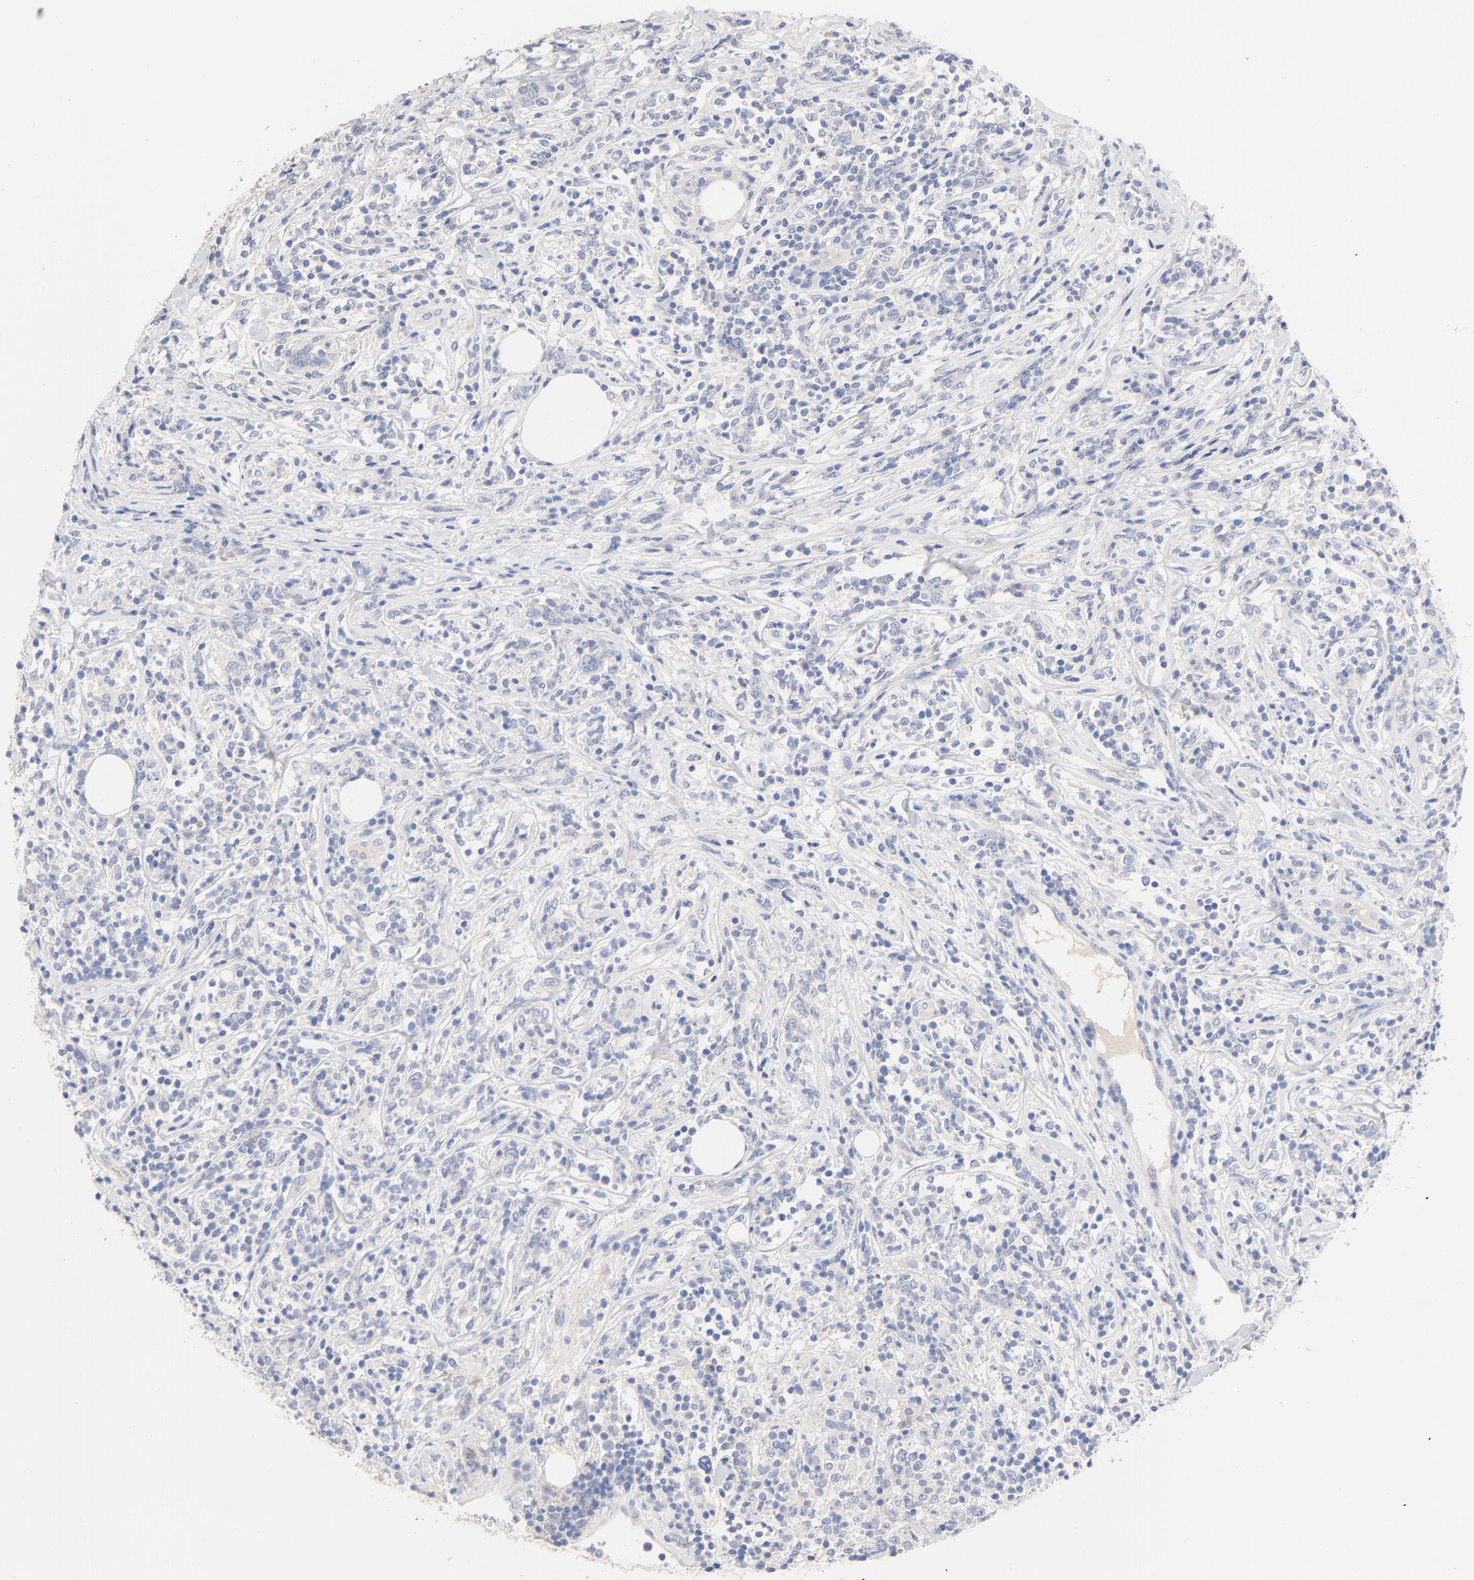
{"staining": {"intensity": "negative", "quantity": "none", "location": "none"}, "tissue": "lymphoma", "cell_type": "Tumor cells", "image_type": "cancer", "snomed": [{"axis": "morphology", "description": "Malignant lymphoma, non-Hodgkin's type, High grade"}, {"axis": "topography", "description": "Lymph node"}], "caption": "Tumor cells show no significant protein expression in high-grade malignant lymphoma, non-Hodgkin's type.", "gene": "CPS1", "patient": {"sex": "female", "age": 84}}